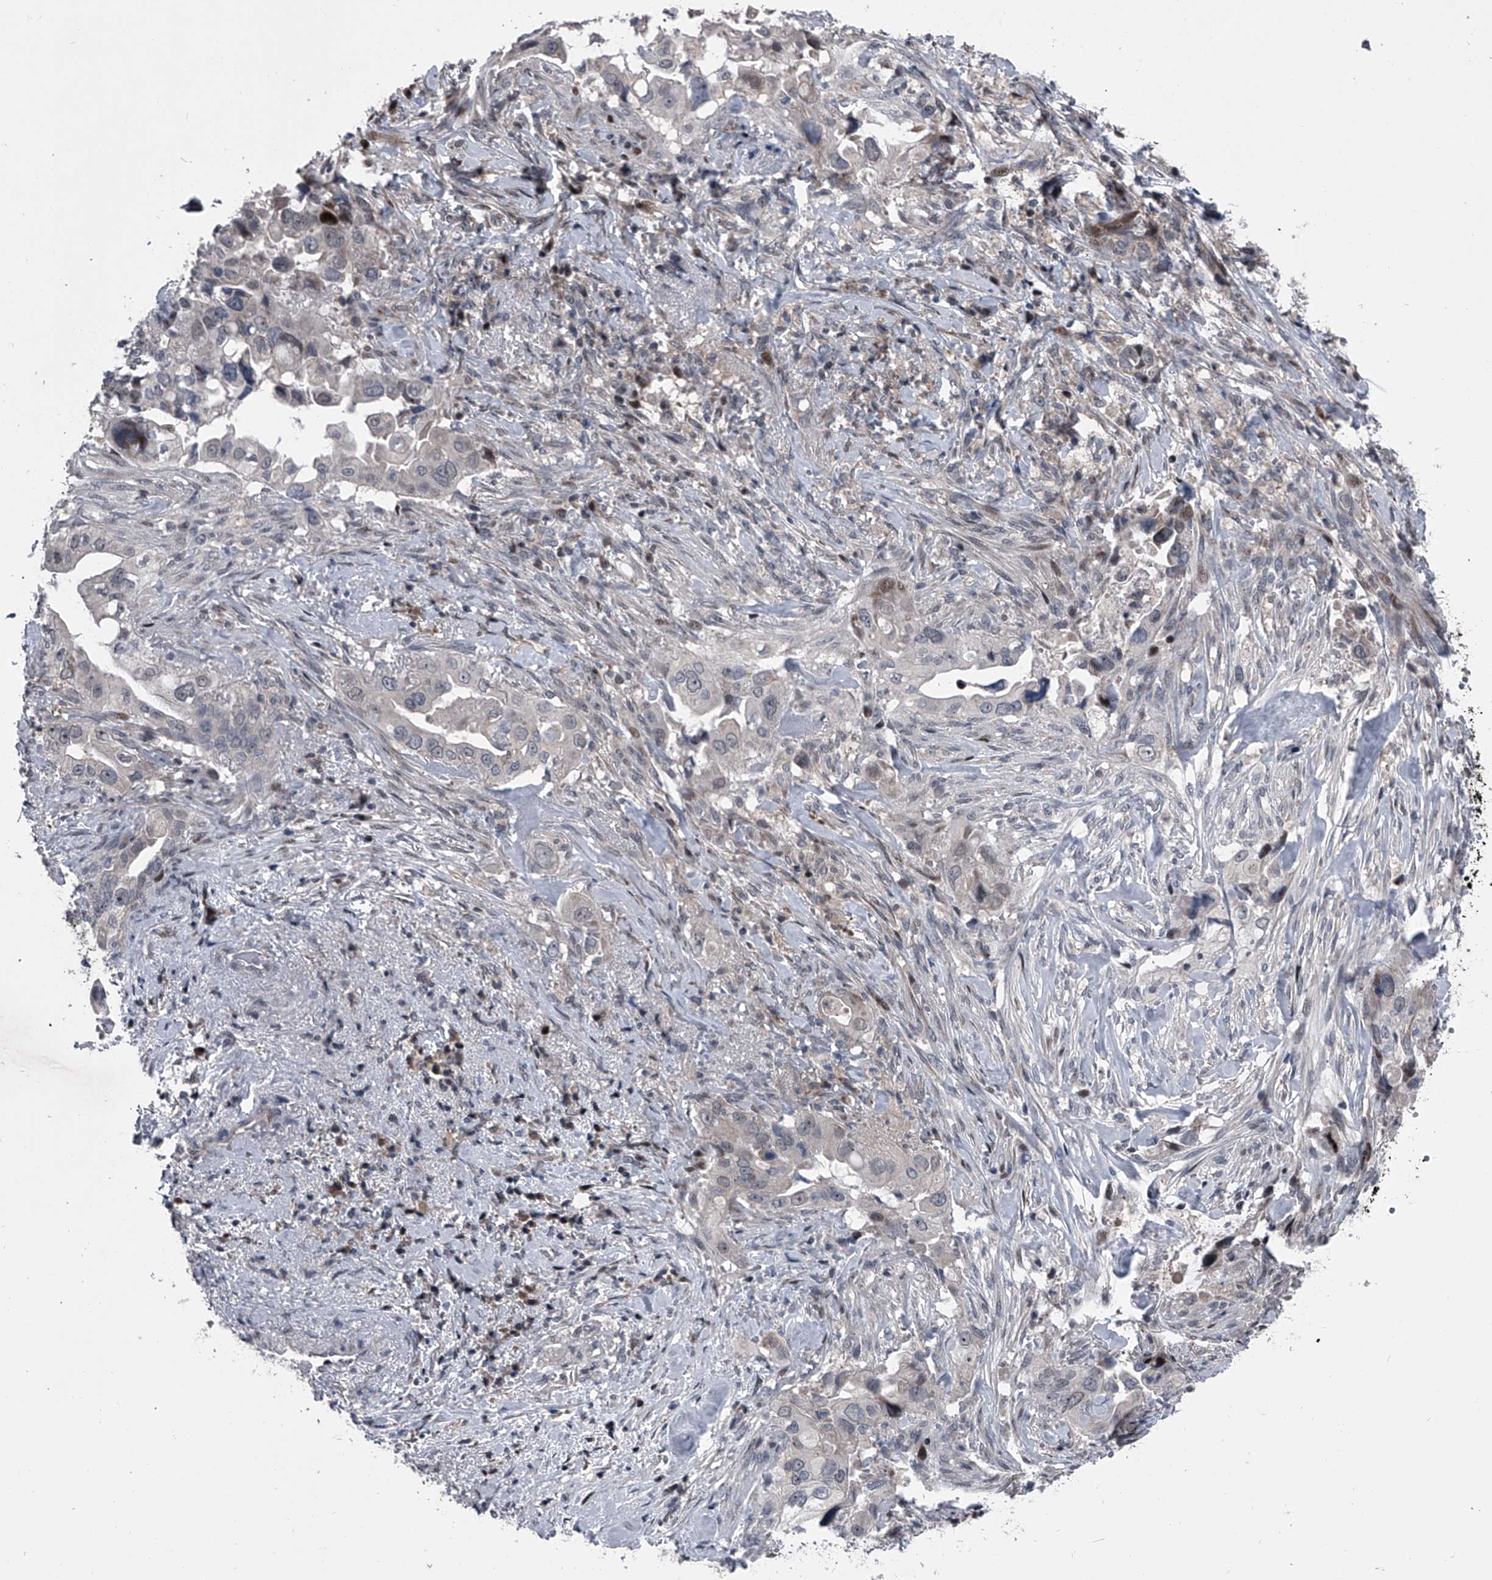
{"staining": {"intensity": "negative", "quantity": "none", "location": "none"}, "tissue": "pancreatic cancer", "cell_type": "Tumor cells", "image_type": "cancer", "snomed": [{"axis": "morphology", "description": "Inflammation, NOS"}, {"axis": "morphology", "description": "Adenocarcinoma, NOS"}, {"axis": "topography", "description": "Pancreas"}], "caption": "The micrograph displays no significant positivity in tumor cells of pancreatic adenocarcinoma. (DAB (3,3'-diaminobenzidine) IHC, high magnification).", "gene": "ELK4", "patient": {"sex": "female", "age": 56}}